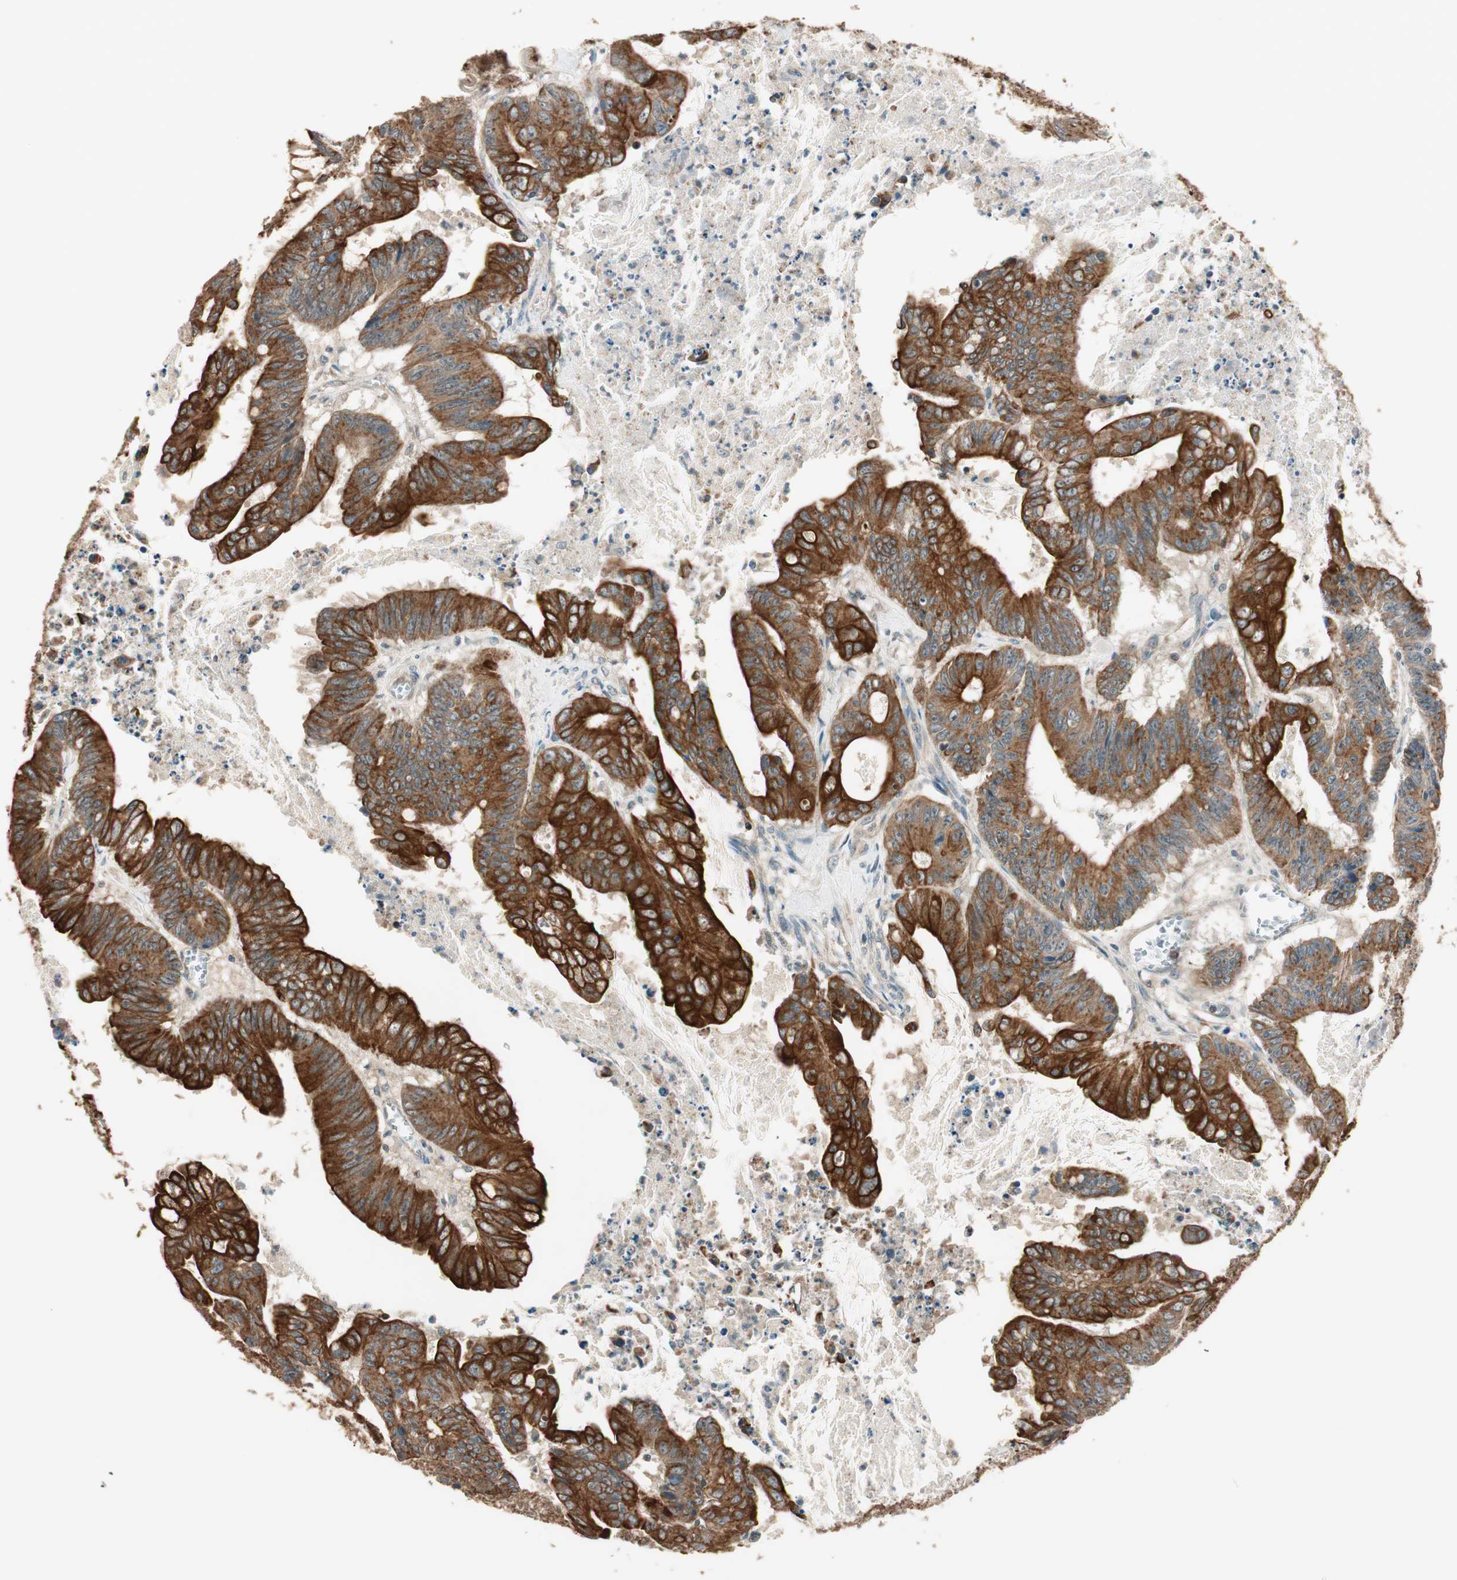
{"staining": {"intensity": "strong", "quantity": ">75%", "location": "cytoplasmic/membranous"}, "tissue": "colorectal cancer", "cell_type": "Tumor cells", "image_type": "cancer", "snomed": [{"axis": "morphology", "description": "Adenocarcinoma, NOS"}, {"axis": "topography", "description": "Colon"}], "caption": "The photomicrograph reveals immunohistochemical staining of adenocarcinoma (colorectal). There is strong cytoplasmic/membranous staining is identified in approximately >75% of tumor cells.", "gene": "TRIM21", "patient": {"sex": "male", "age": 45}}